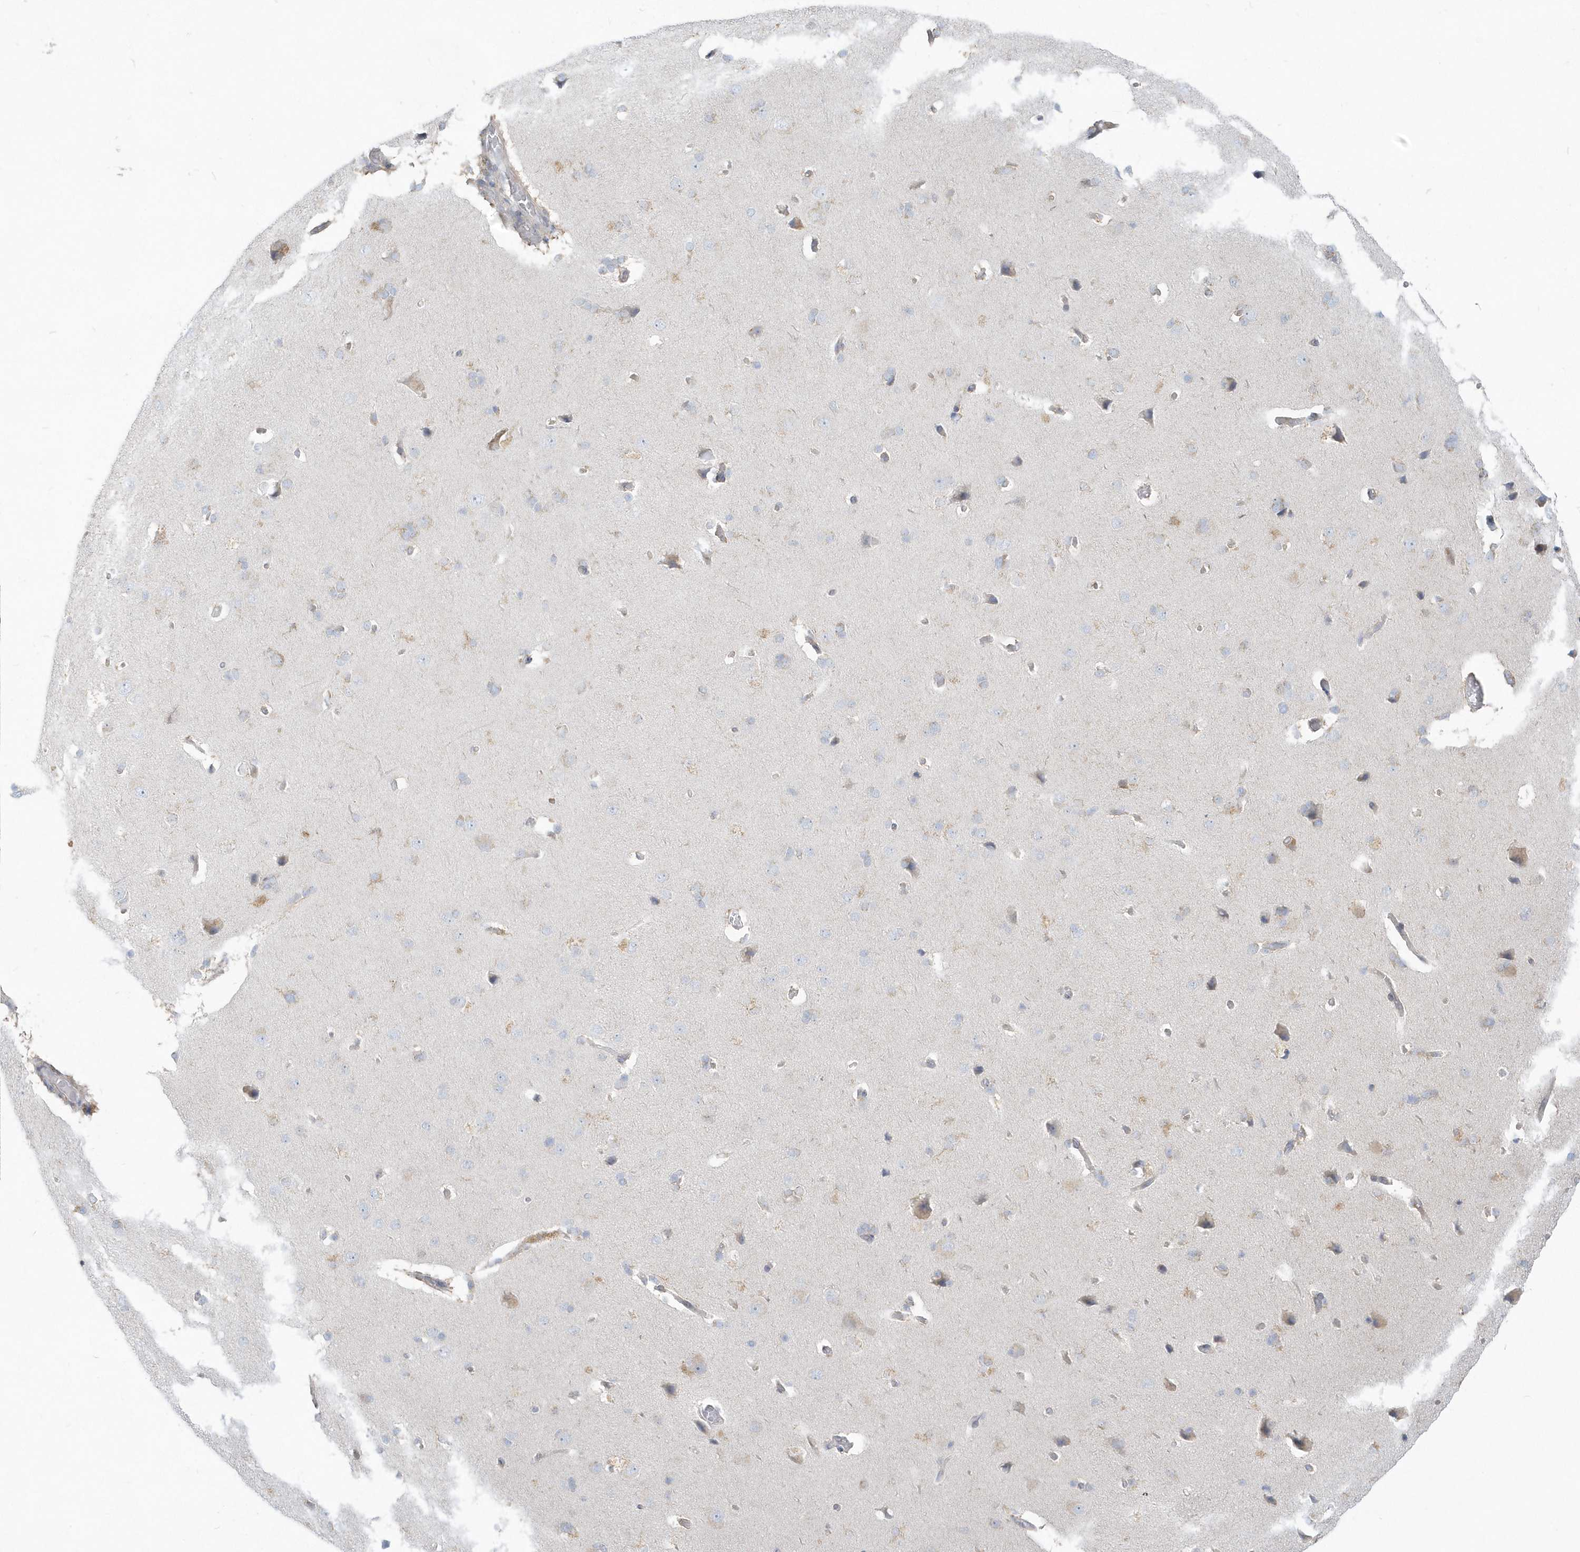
{"staining": {"intensity": "negative", "quantity": "none", "location": "none"}, "tissue": "cerebral cortex", "cell_type": "Endothelial cells", "image_type": "normal", "snomed": [{"axis": "morphology", "description": "Normal tissue, NOS"}, {"axis": "topography", "description": "Cerebral cortex"}], "caption": "Immunohistochemistry (IHC) of unremarkable cerebral cortex exhibits no expression in endothelial cells.", "gene": "PCBD1", "patient": {"sex": "male", "age": 62}}